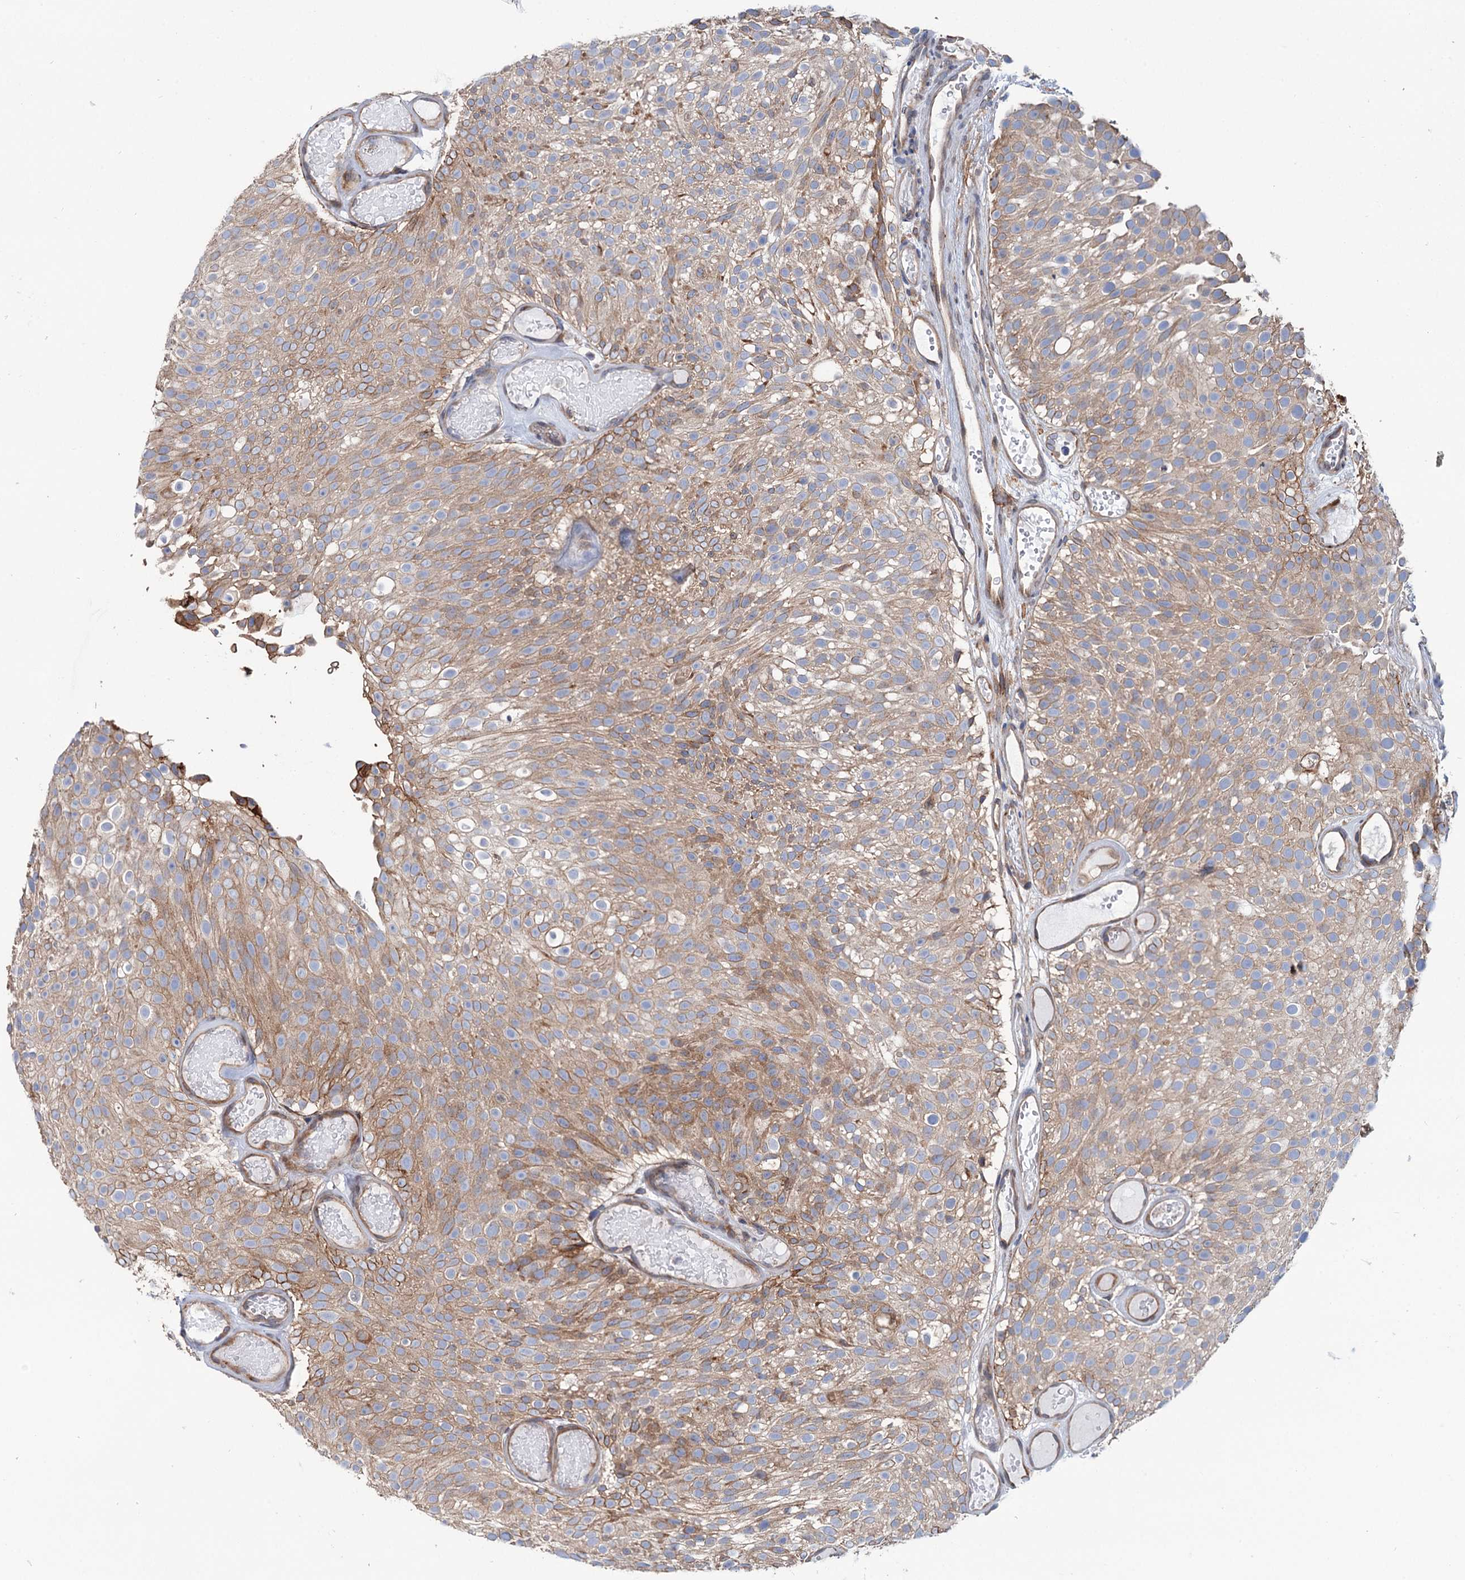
{"staining": {"intensity": "moderate", "quantity": ">75%", "location": "cytoplasmic/membranous"}, "tissue": "urothelial cancer", "cell_type": "Tumor cells", "image_type": "cancer", "snomed": [{"axis": "morphology", "description": "Urothelial carcinoma, Low grade"}, {"axis": "topography", "description": "Urinary bladder"}], "caption": "IHC micrograph of urothelial cancer stained for a protein (brown), which exhibits medium levels of moderate cytoplasmic/membranous positivity in about >75% of tumor cells.", "gene": "PTDSS2", "patient": {"sex": "male", "age": 78}}